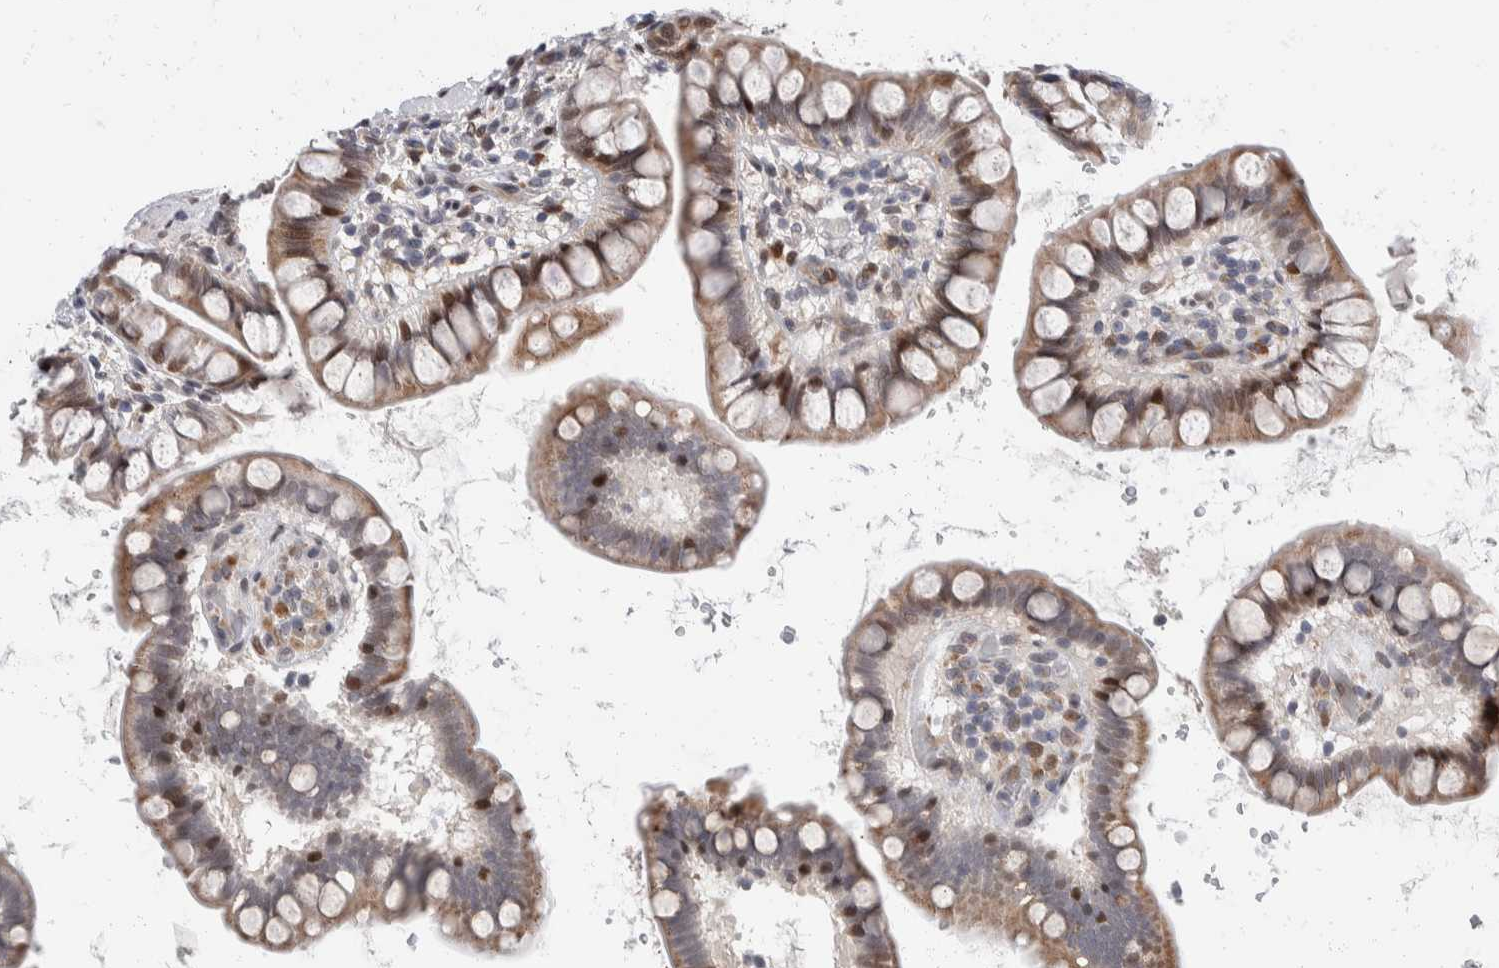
{"staining": {"intensity": "moderate", "quantity": "<25%", "location": "cytoplasmic/membranous,nuclear"}, "tissue": "small intestine", "cell_type": "Glandular cells", "image_type": "normal", "snomed": [{"axis": "morphology", "description": "Normal tissue, NOS"}, {"axis": "topography", "description": "Smooth muscle"}, {"axis": "topography", "description": "Small intestine"}], "caption": "Protein expression analysis of benign small intestine reveals moderate cytoplasmic/membranous,nuclear staining in about <25% of glandular cells.", "gene": "ZNF703", "patient": {"sex": "female", "age": 84}}